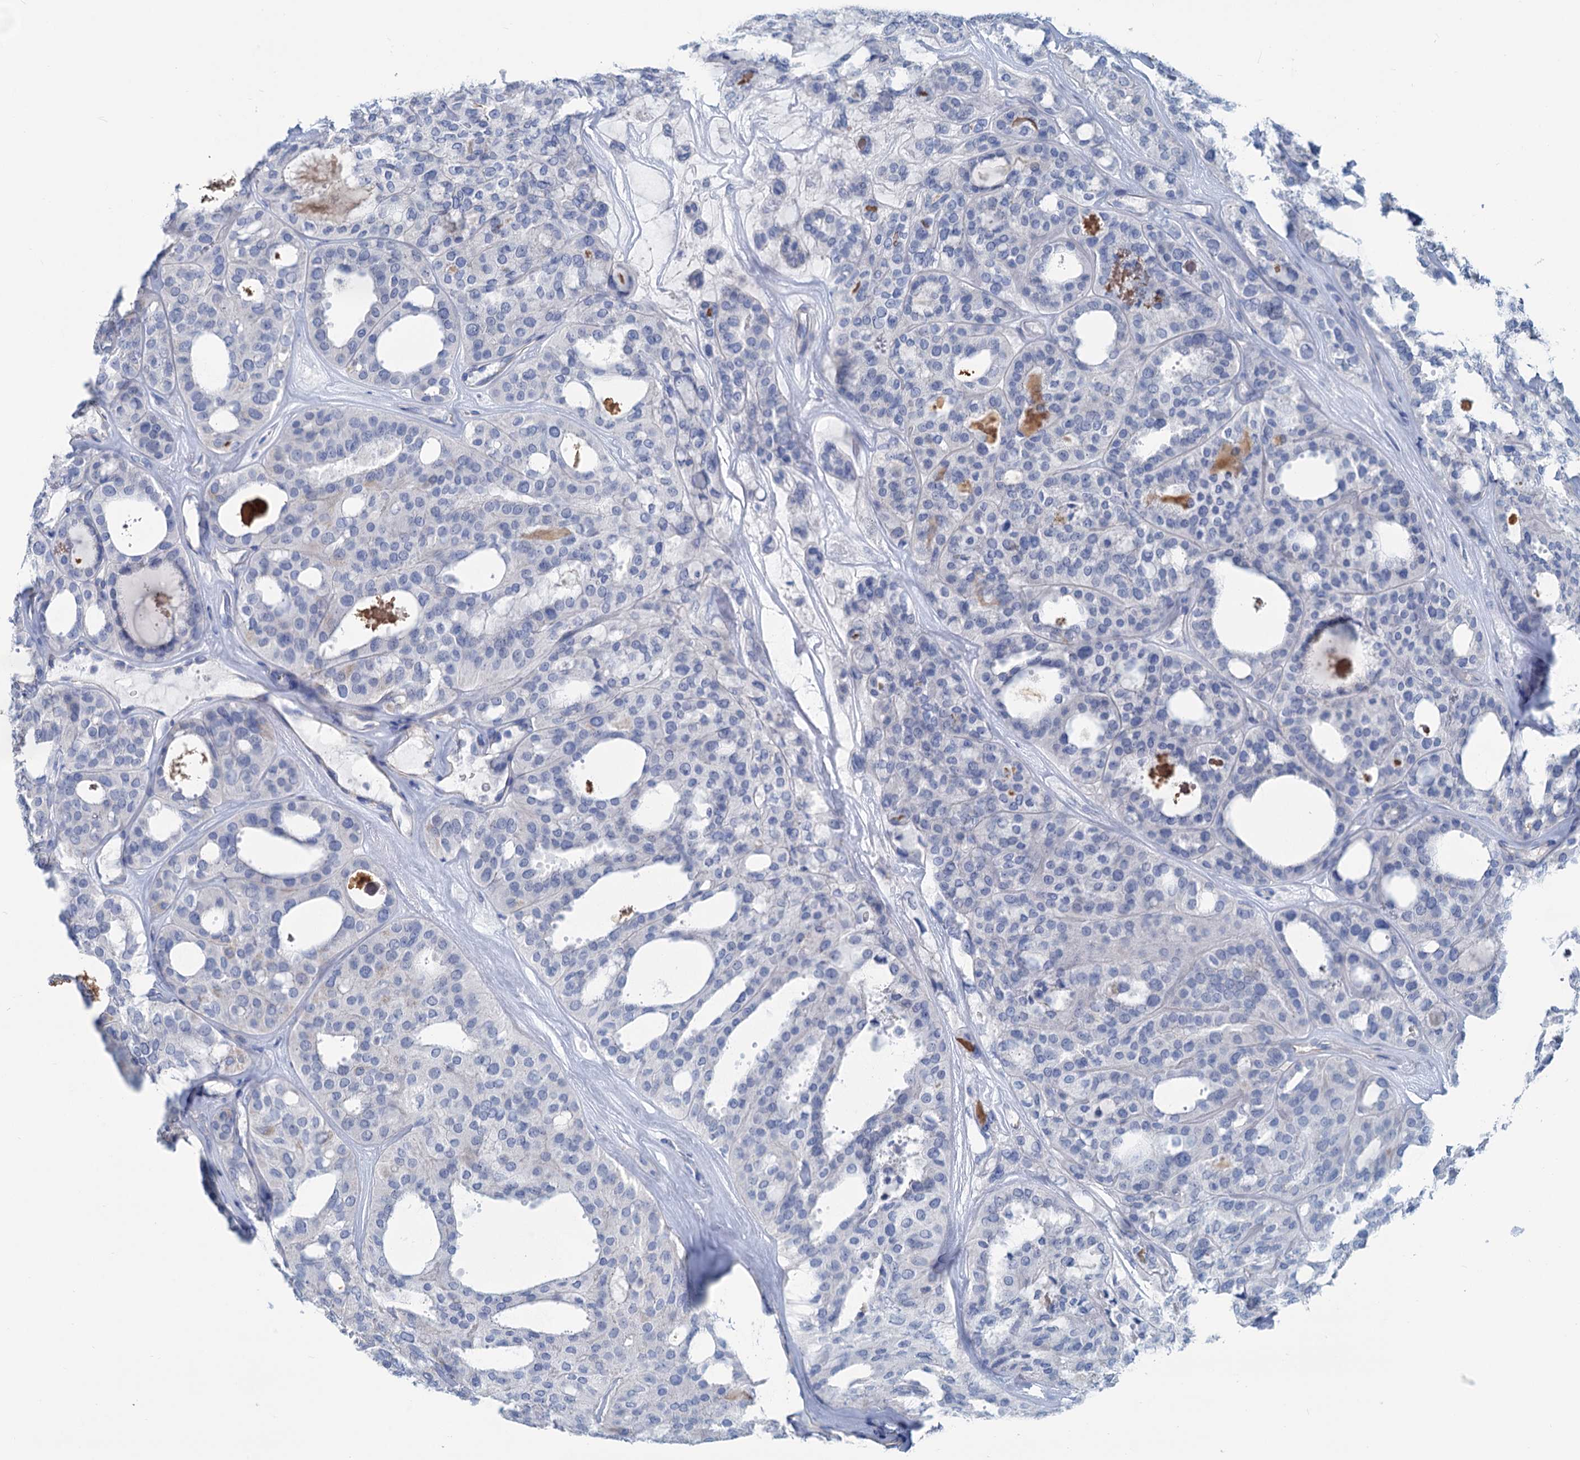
{"staining": {"intensity": "negative", "quantity": "none", "location": "none"}, "tissue": "thyroid cancer", "cell_type": "Tumor cells", "image_type": "cancer", "snomed": [{"axis": "morphology", "description": "Follicular adenoma carcinoma, NOS"}, {"axis": "topography", "description": "Thyroid gland"}], "caption": "Immunohistochemistry photomicrograph of human thyroid cancer (follicular adenoma carcinoma) stained for a protein (brown), which shows no expression in tumor cells. (Immunohistochemistry (ihc), brightfield microscopy, high magnification).", "gene": "SLC1A3", "patient": {"sex": "male", "age": 75}}